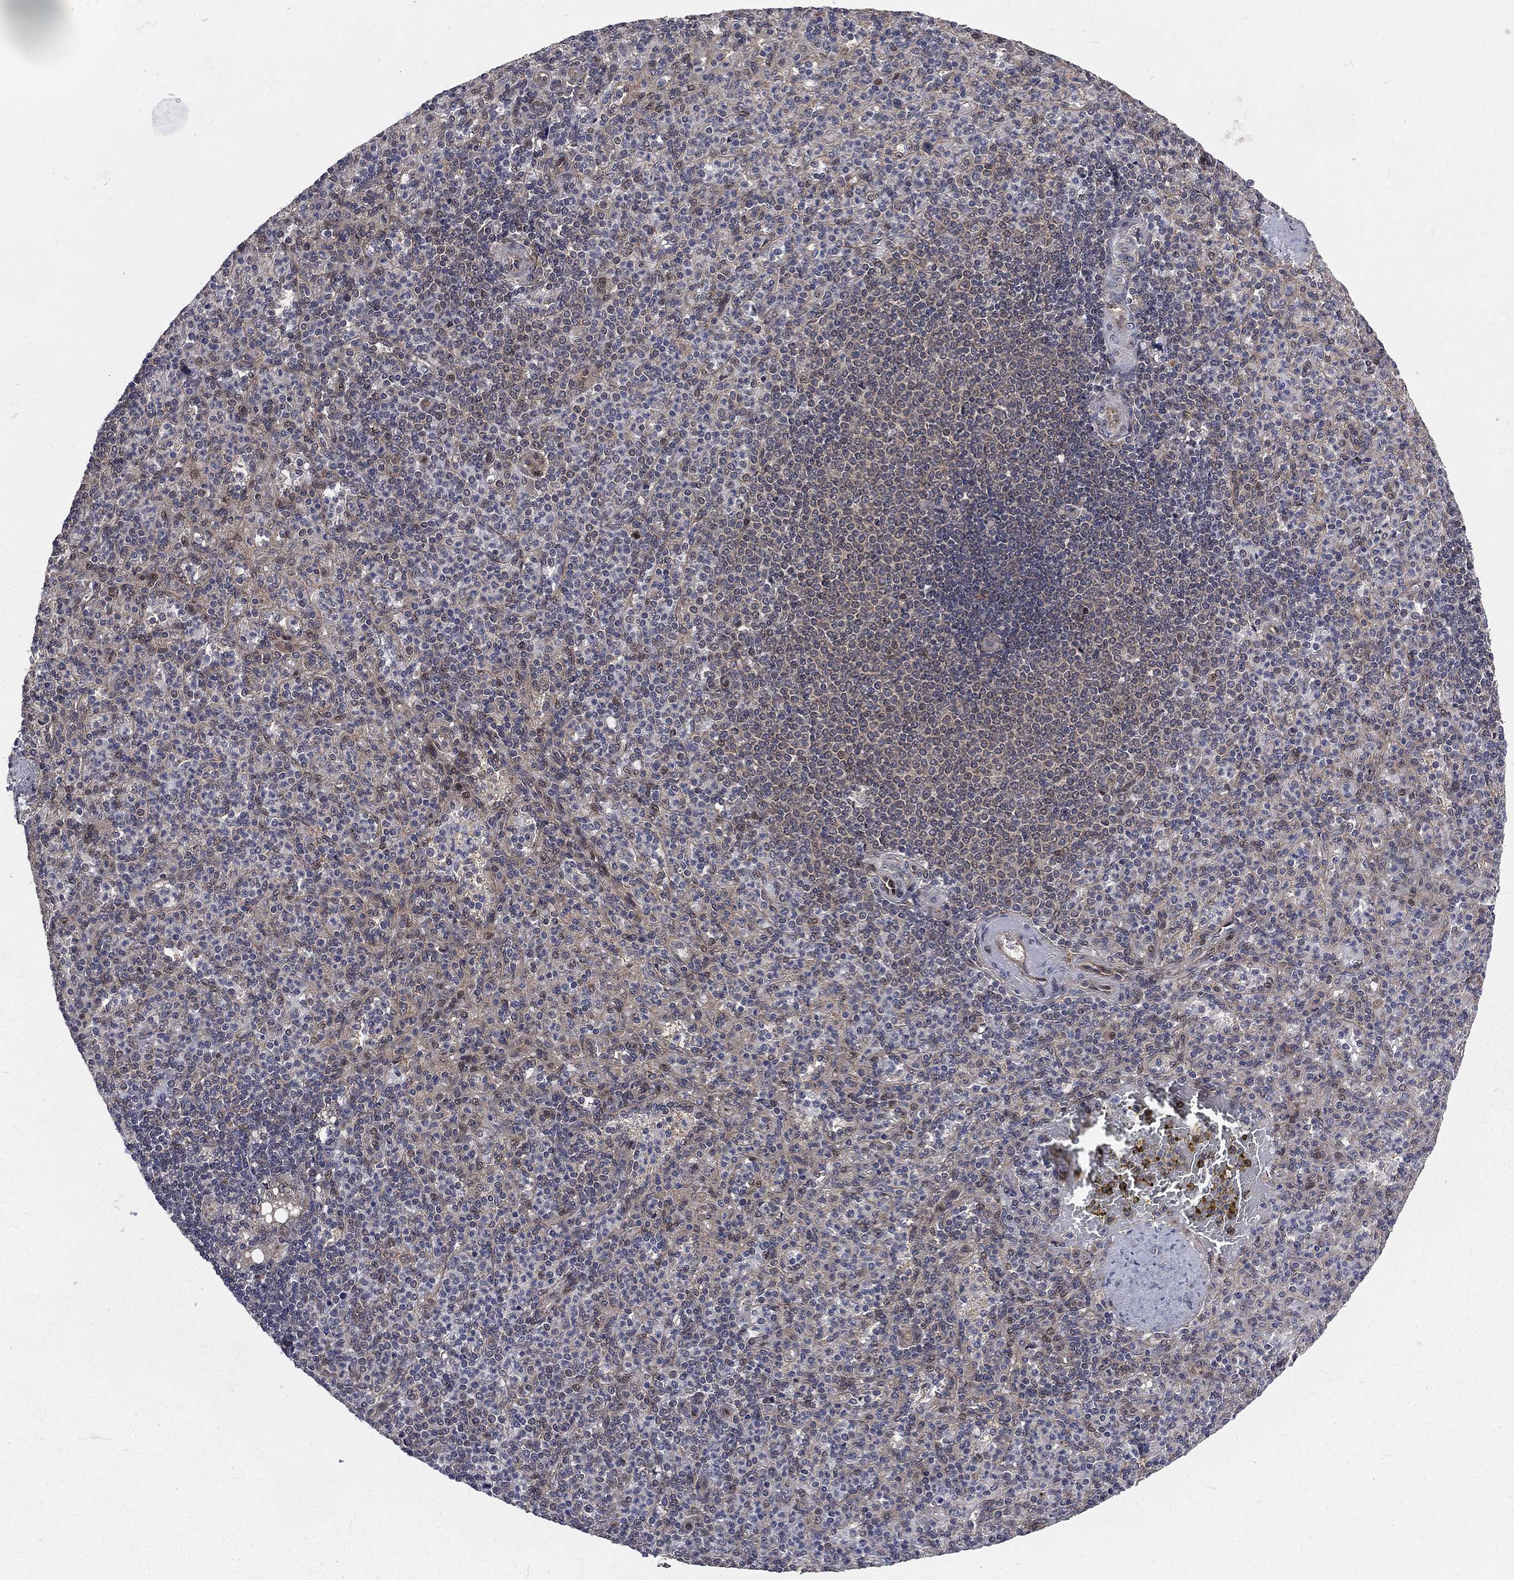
{"staining": {"intensity": "negative", "quantity": "none", "location": "none"}, "tissue": "spleen", "cell_type": "Cells in red pulp", "image_type": "normal", "snomed": [{"axis": "morphology", "description": "Normal tissue, NOS"}, {"axis": "topography", "description": "Spleen"}], "caption": "The immunohistochemistry (IHC) micrograph has no significant staining in cells in red pulp of spleen.", "gene": "ARL3", "patient": {"sex": "female", "age": 74}}